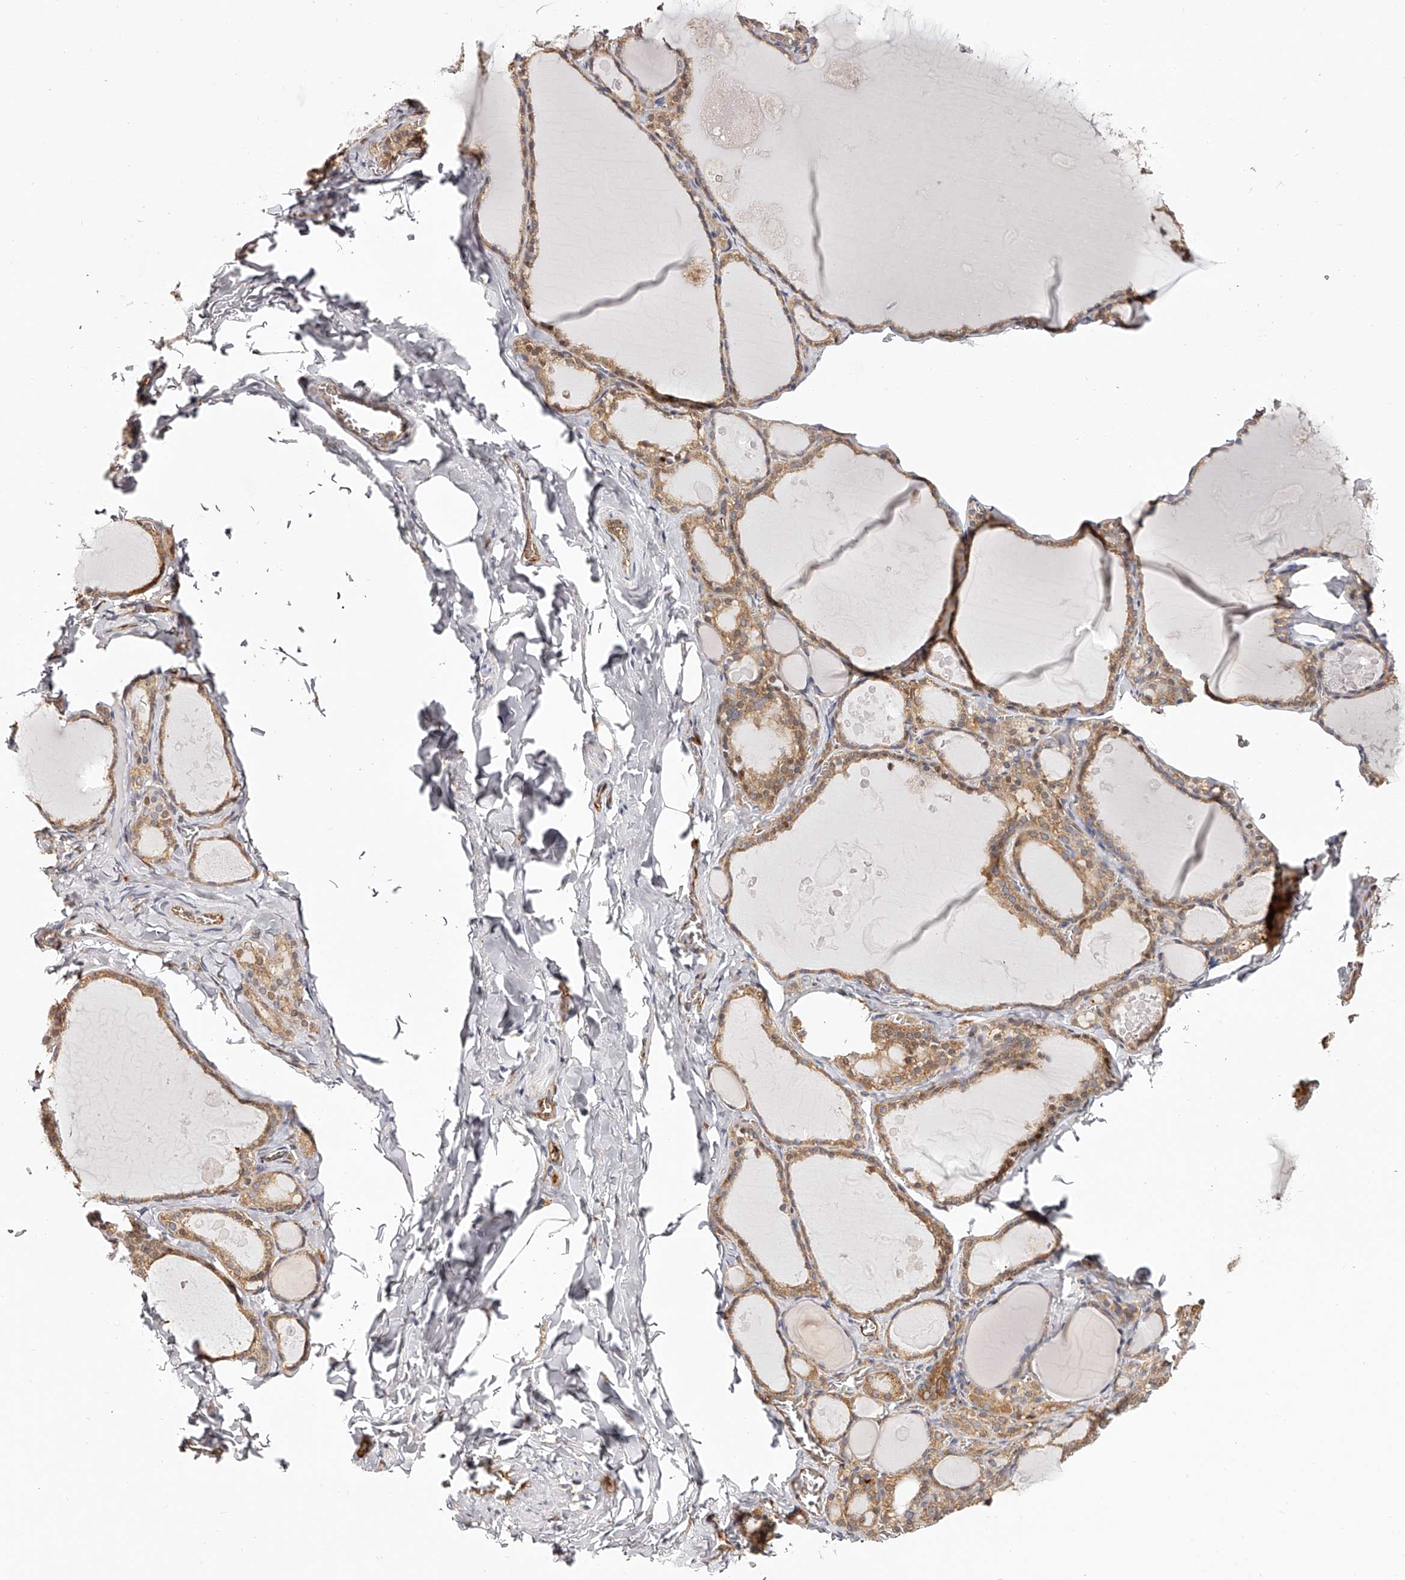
{"staining": {"intensity": "moderate", "quantity": ">75%", "location": "cytoplasmic/membranous"}, "tissue": "thyroid gland", "cell_type": "Glandular cells", "image_type": "normal", "snomed": [{"axis": "morphology", "description": "Normal tissue, NOS"}, {"axis": "topography", "description": "Thyroid gland"}], "caption": "Immunohistochemical staining of benign human thyroid gland demonstrates medium levels of moderate cytoplasmic/membranous positivity in about >75% of glandular cells. (brown staining indicates protein expression, while blue staining denotes nuclei).", "gene": "LAP3", "patient": {"sex": "male", "age": 56}}